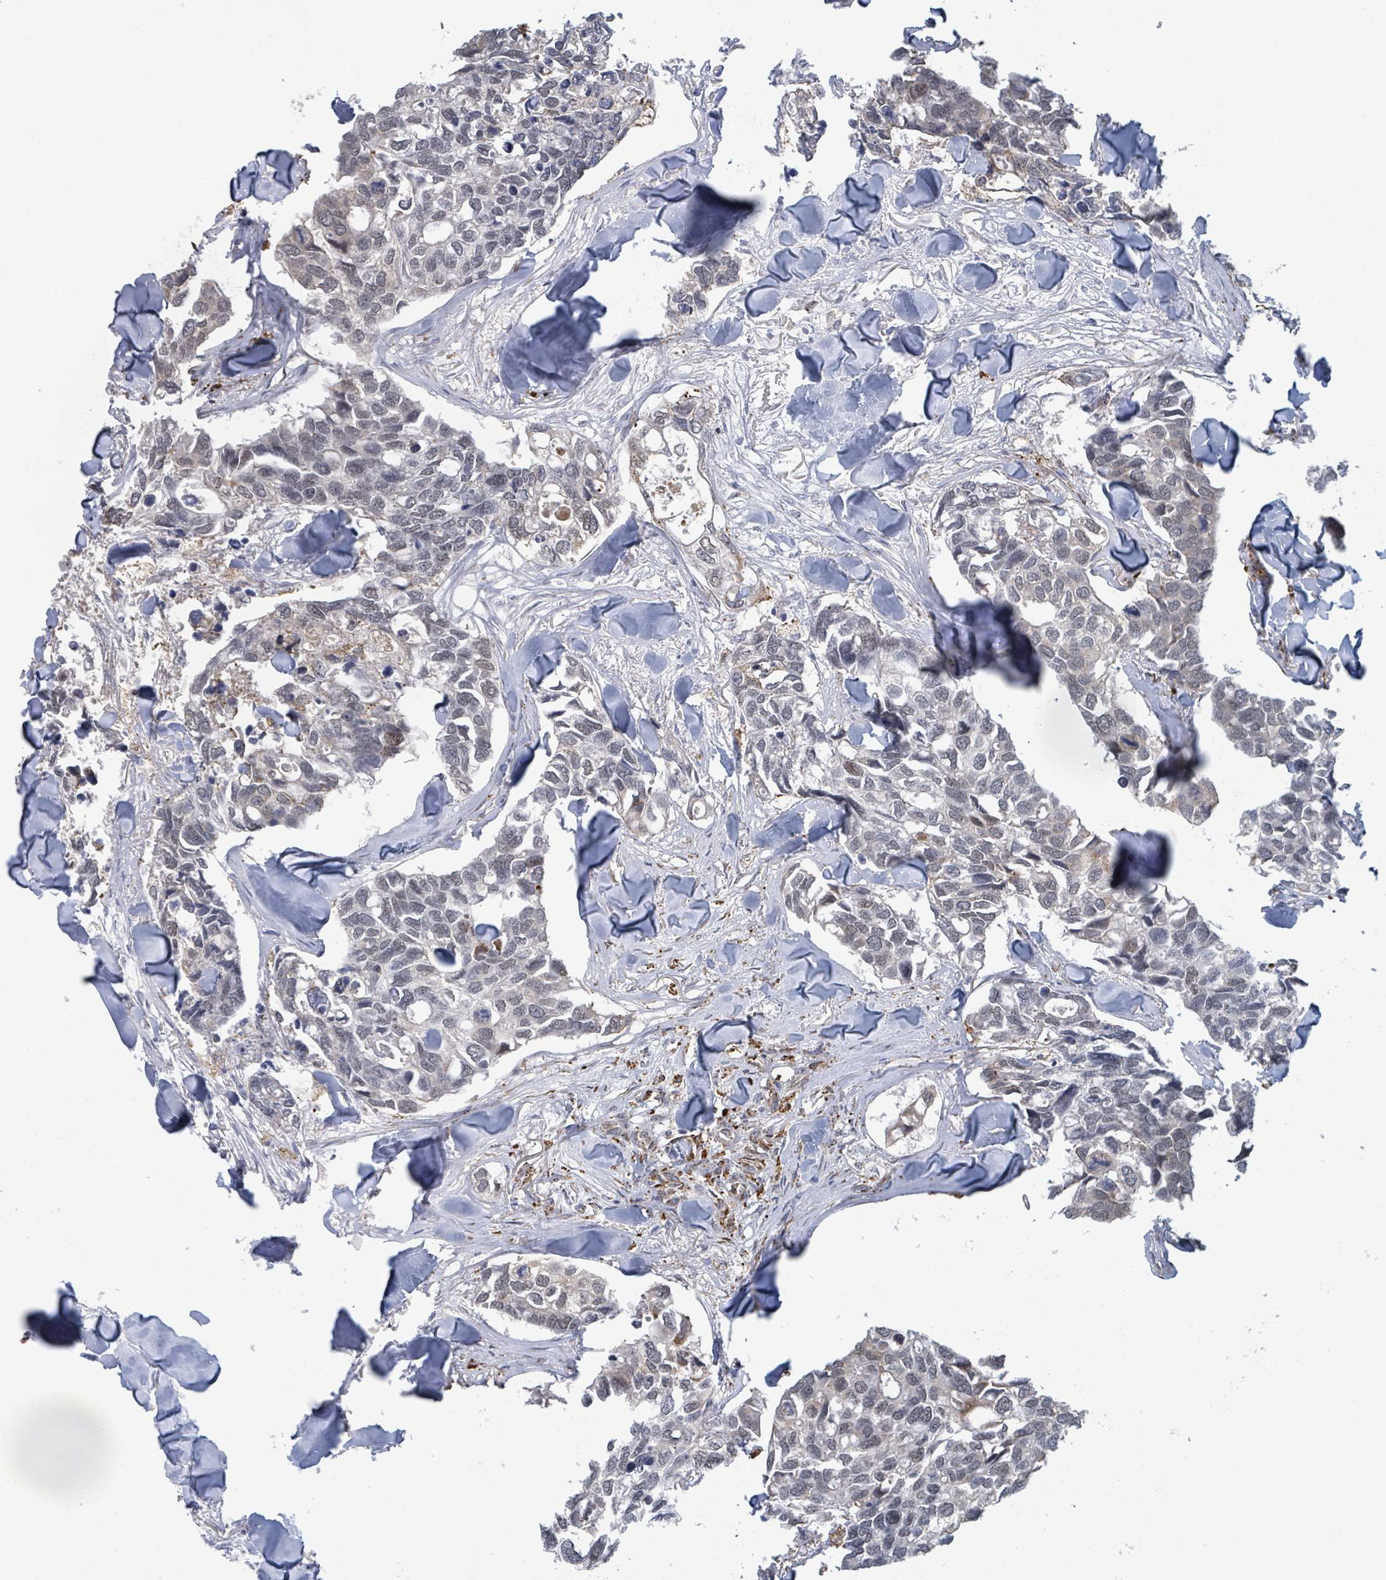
{"staining": {"intensity": "weak", "quantity": "25%-75%", "location": "nuclear"}, "tissue": "breast cancer", "cell_type": "Tumor cells", "image_type": "cancer", "snomed": [{"axis": "morphology", "description": "Duct carcinoma"}, {"axis": "topography", "description": "Breast"}], "caption": "An image showing weak nuclear positivity in about 25%-75% of tumor cells in breast cancer (infiltrating ductal carcinoma), as visualized by brown immunohistochemical staining.", "gene": "SHROOM2", "patient": {"sex": "female", "age": 83}}